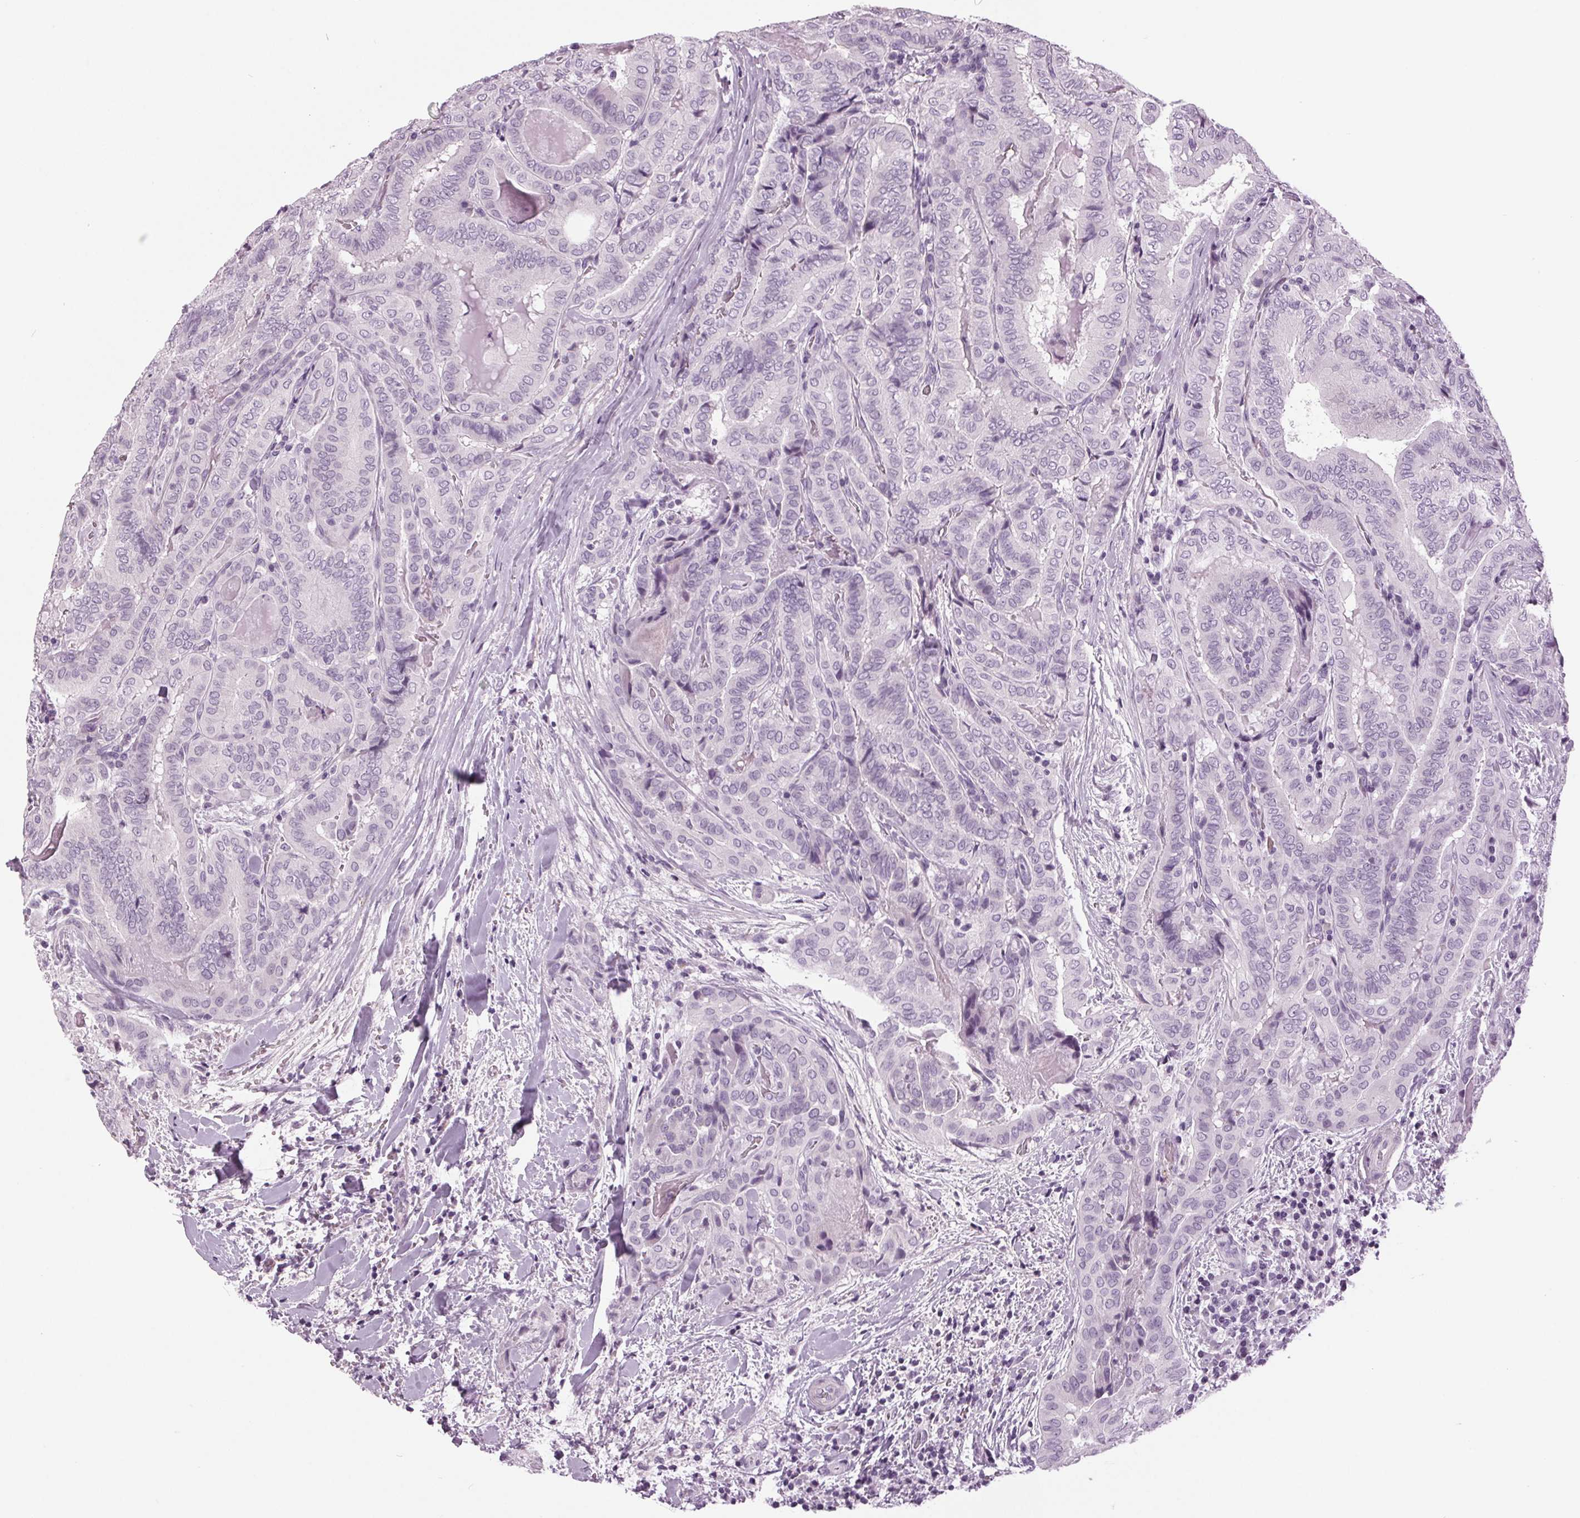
{"staining": {"intensity": "negative", "quantity": "none", "location": "none"}, "tissue": "thyroid cancer", "cell_type": "Tumor cells", "image_type": "cancer", "snomed": [{"axis": "morphology", "description": "Papillary adenocarcinoma, NOS"}, {"axis": "topography", "description": "Thyroid gland"}], "caption": "A histopathology image of human thyroid cancer is negative for staining in tumor cells.", "gene": "DNAH12", "patient": {"sex": "female", "age": 61}}